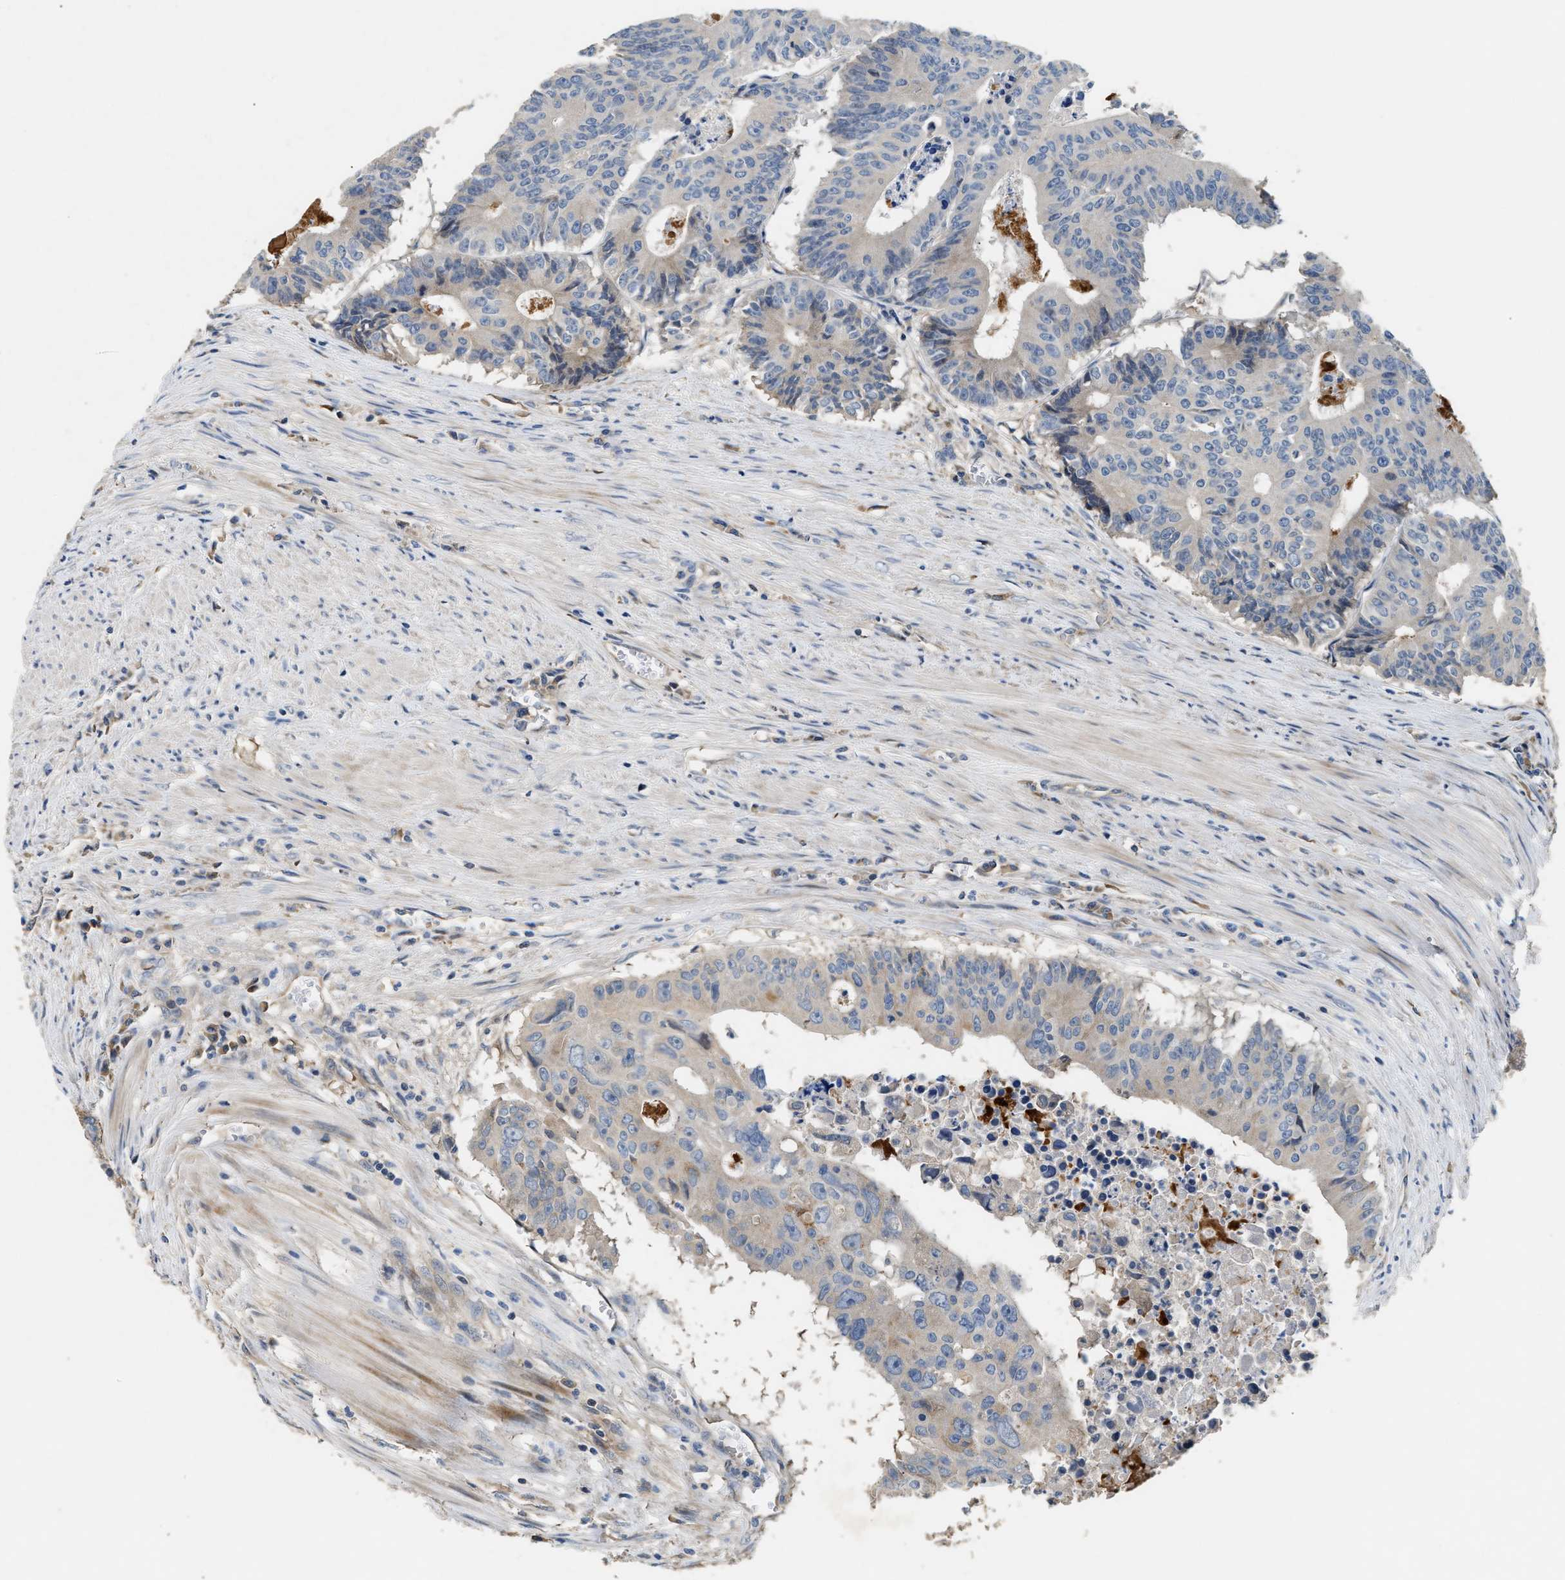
{"staining": {"intensity": "negative", "quantity": "none", "location": "none"}, "tissue": "colorectal cancer", "cell_type": "Tumor cells", "image_type": "cancer", "snomed": [{"axis": "morphology", "description": "Adenocarcinoma, NOS"}, {"axis": "topography", "description": "Colon"}], "caption": "This is an immunohistochemistry photomicrograph of human adenocarcinoma (colorectal). There is no staining in tumor cells.", "gene": "IL17RC", "patient": {"sex": "male", "age": 87}}